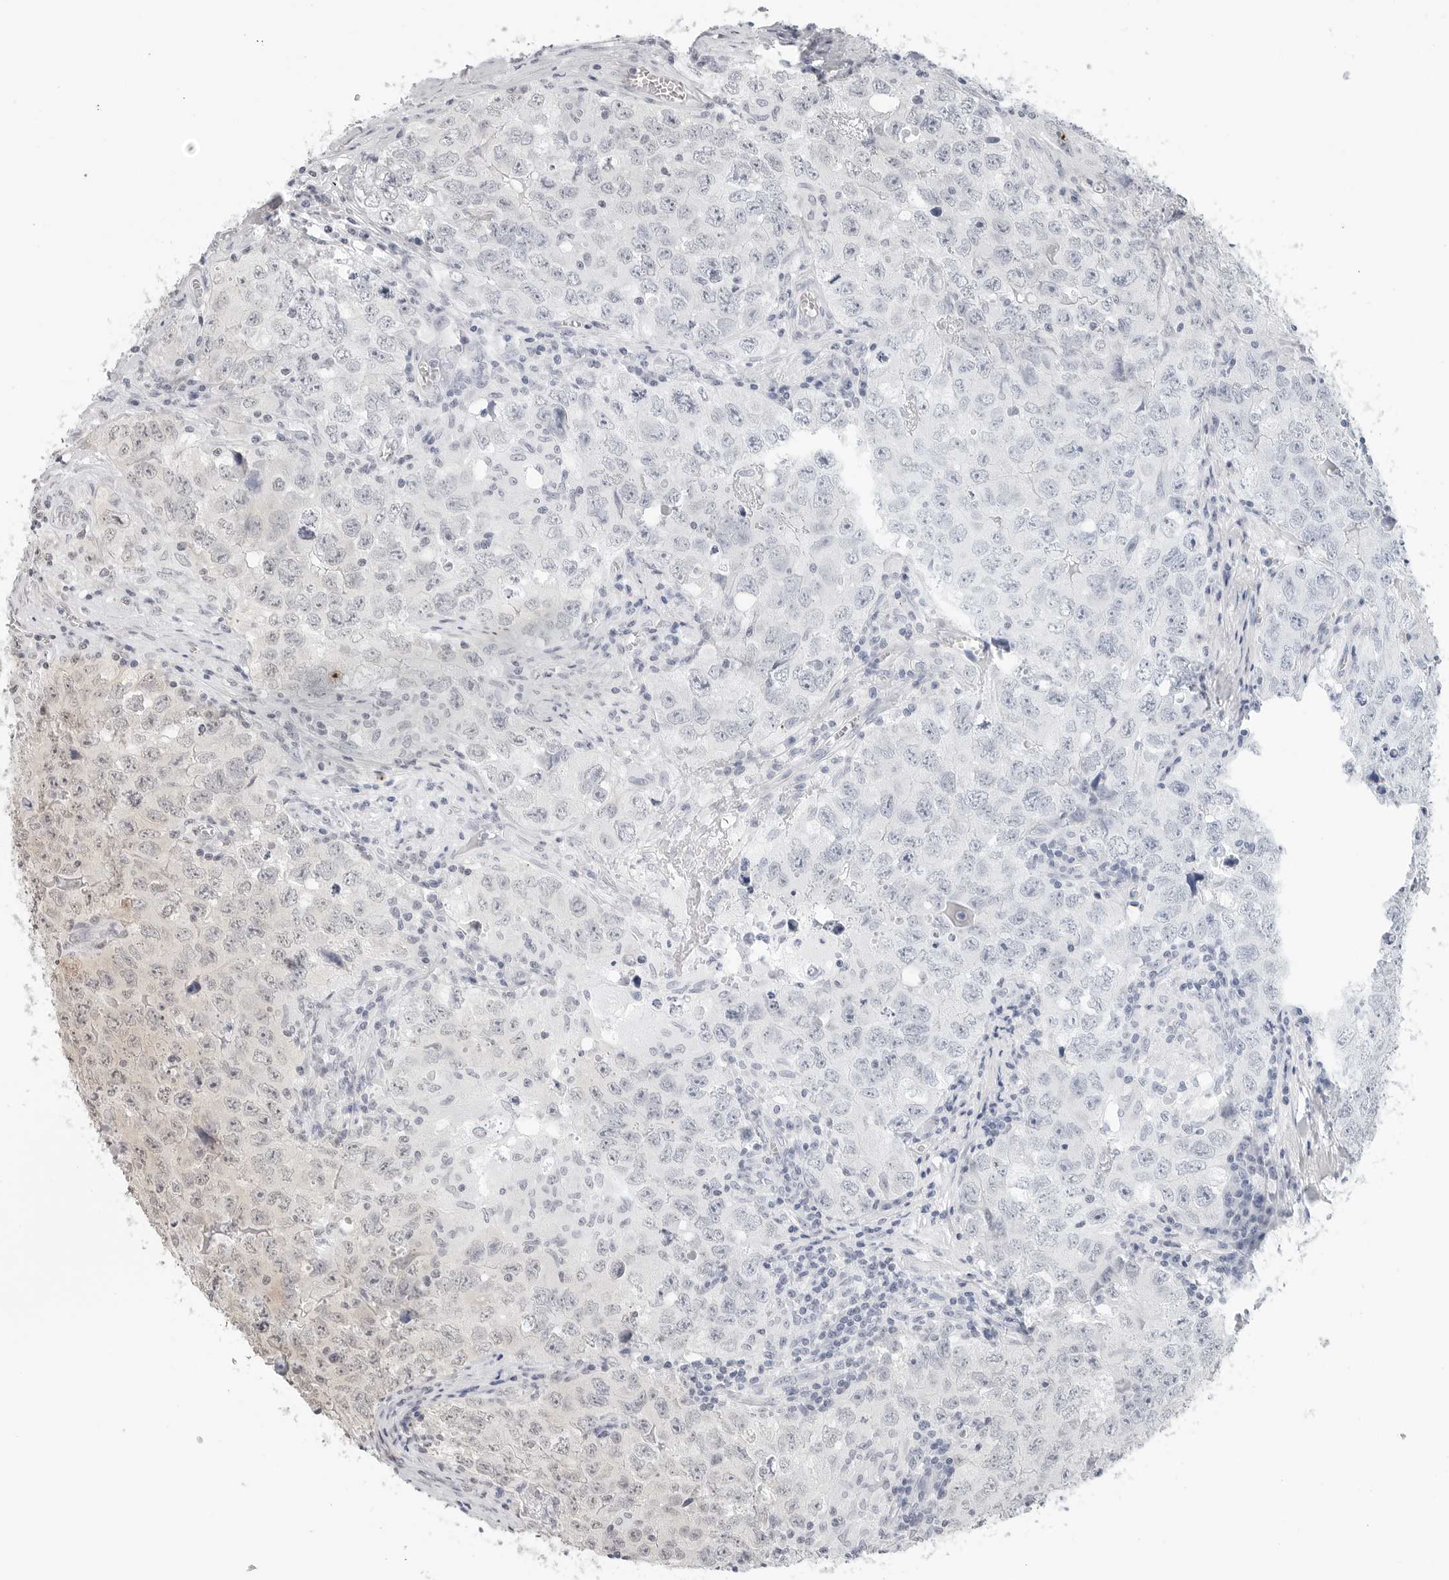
{"staining": {"intensity": "negative", "quantity": "none", "location": "none"}, "tissue": "testis cancer", "cell_type": "Tumor cells", "image_type": "cancer", "snomed": [{"axis": "morphology", "description": "Seminoma, NOS"}, {"axis": "morphology", "description": "Carcinoma, Embryonal, NOS"}, {"axis": "topography", "description": "Testis"}], "caption": "There is no significant positivity in tumor cells of testis cancer (seminoma).", "gene": "METAP1", "patient": {"sex": "male", "age": 43}}